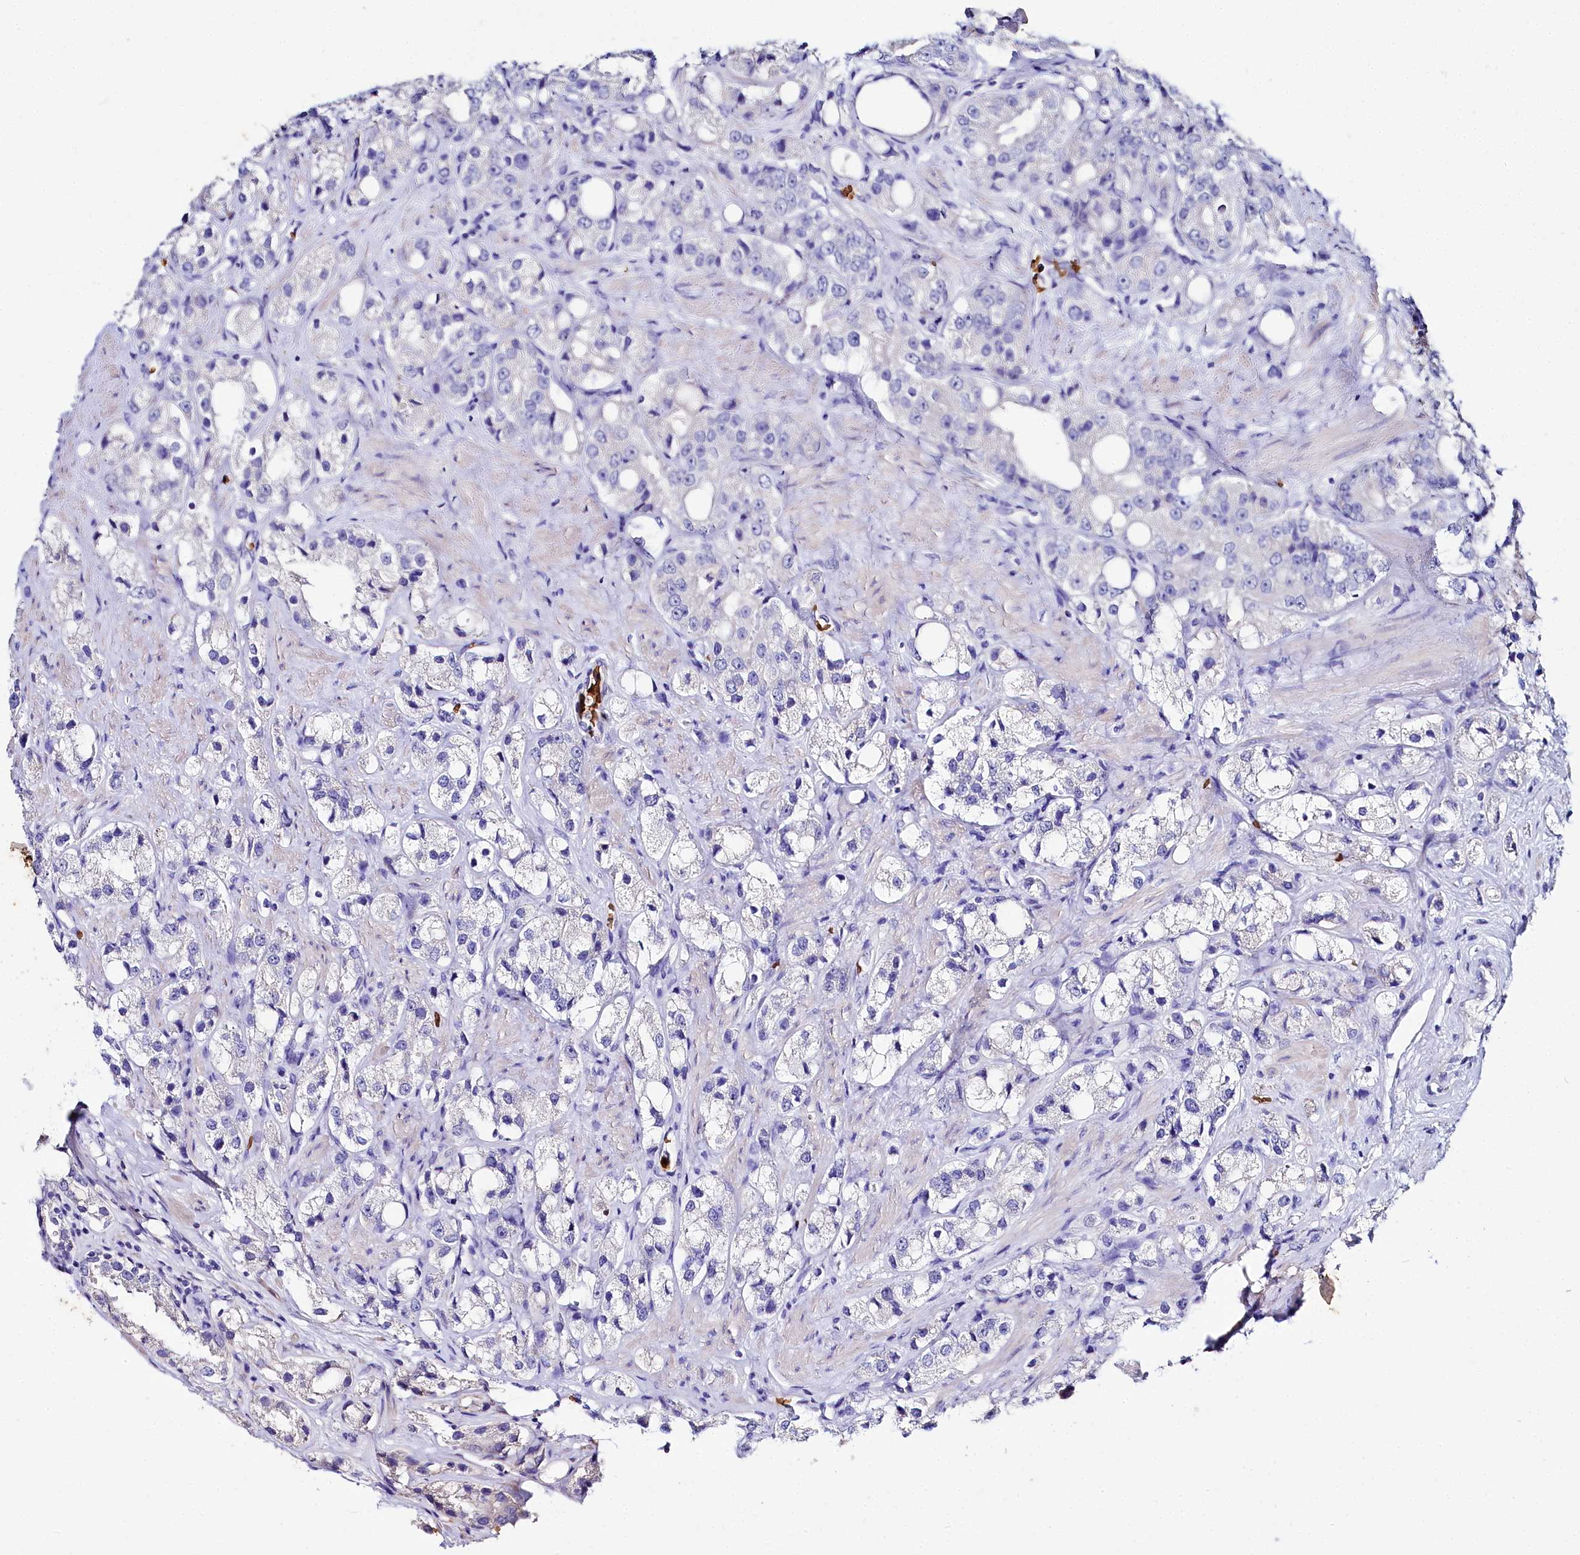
{"staining": {"intensity": "negative", "quantity": "none", "location": "none"}, "tissue": "prostate cancer", "cell_type": "Tumor cells", "image_type": "cancer", "snomed": [{"axis": "morphology", "description": "Adenocarcinoma, NOS"}, {"axis": "topography", "description": "Prostate"}], "caption": "Tumor cells are negative for protein expression in human adenocarcinoma (prostate).", "gene": "RPUSD3", "patient": {"sex": "male", "age": 79}}